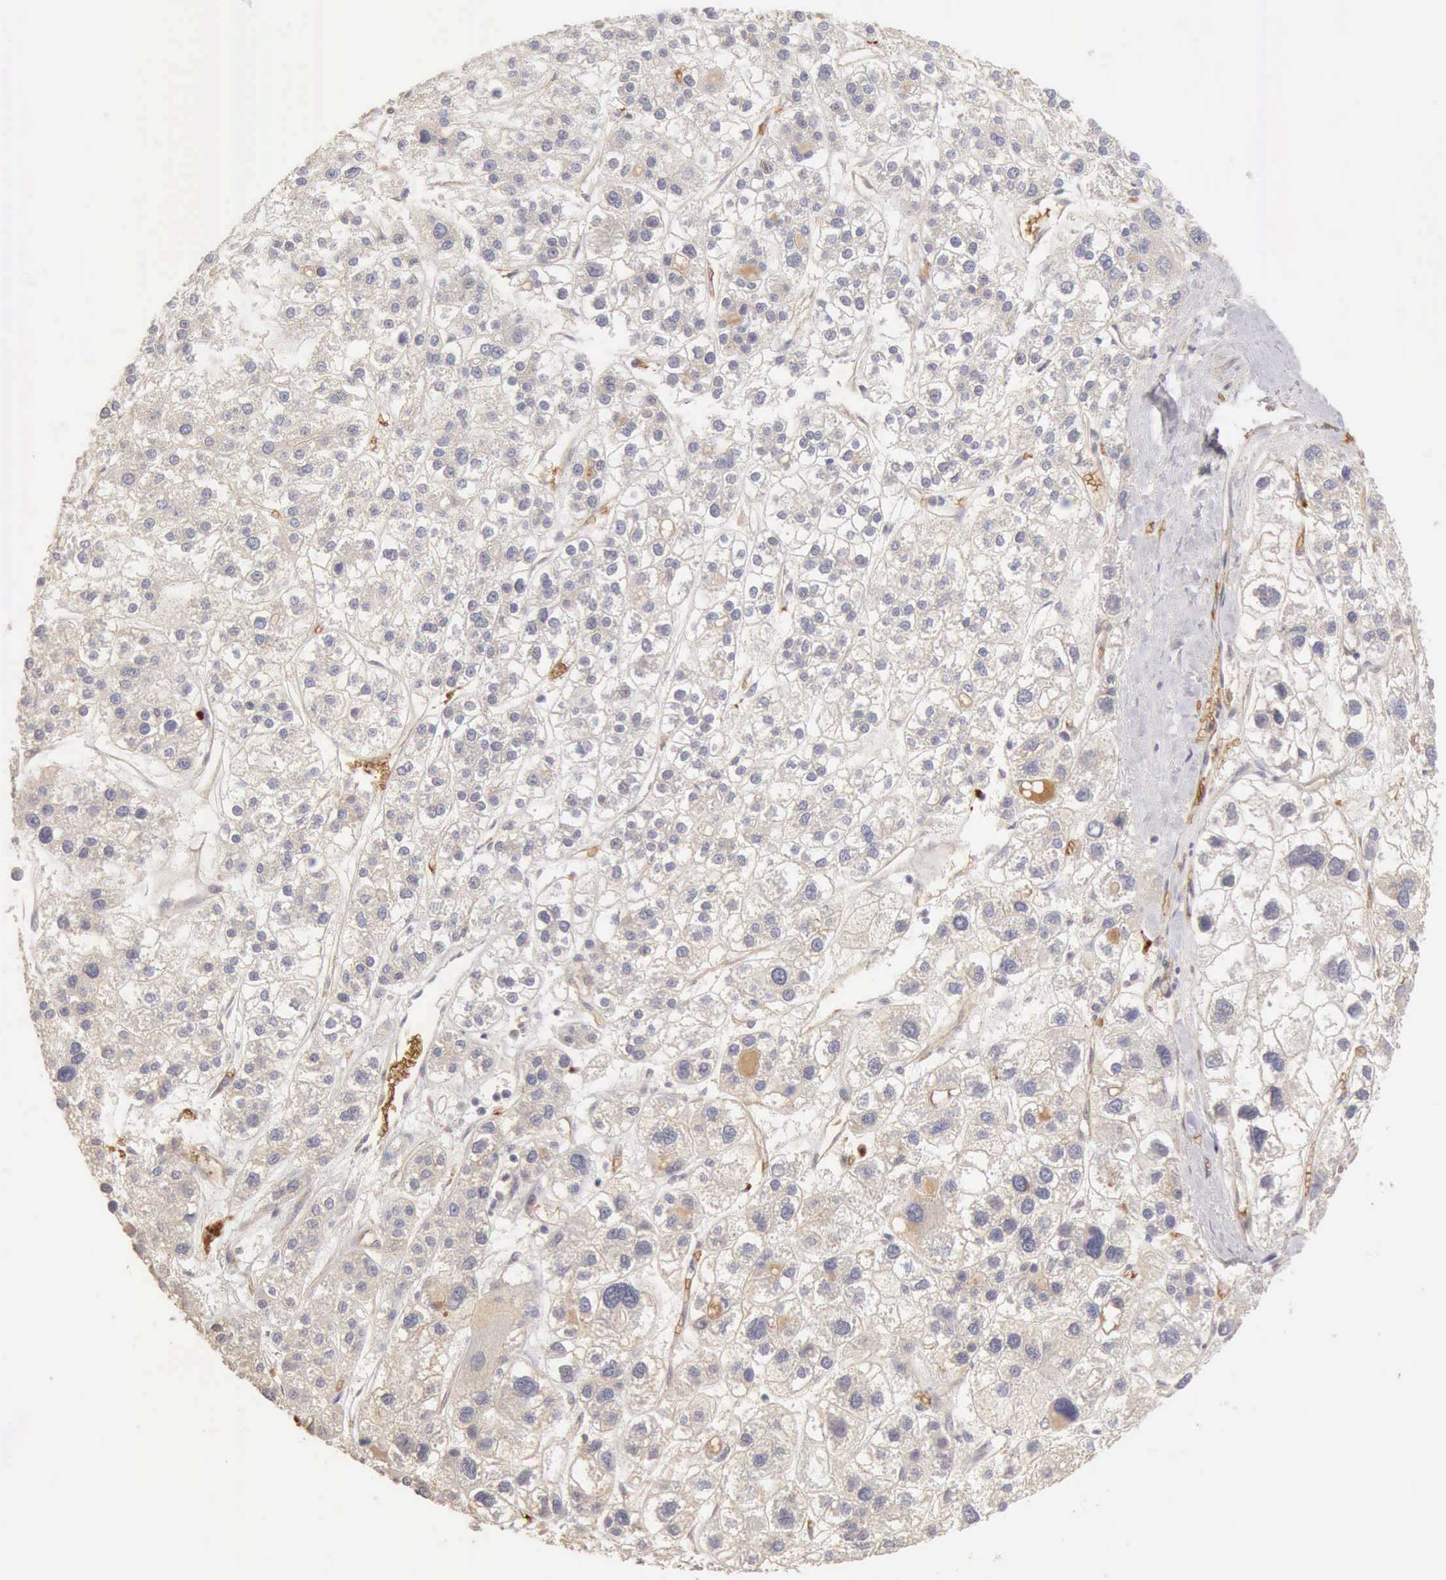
{"staining": {"intensity": "negative", "quantity": "none", "location": "none"}, "tissue": "liver cancer", "cell_type": "Tumor cells", "image_type": "cancer", "snomed": [{"axis": "morphology", "description": "Carcinoma, Hepatocellular, NOS"}, {"axis": "topography", "description": "Liver"}], "caption": "Tumor cells show no significant expression in liver cancer.", "gene": "CFI", "patient": {"sex": "female", "age": 85}}